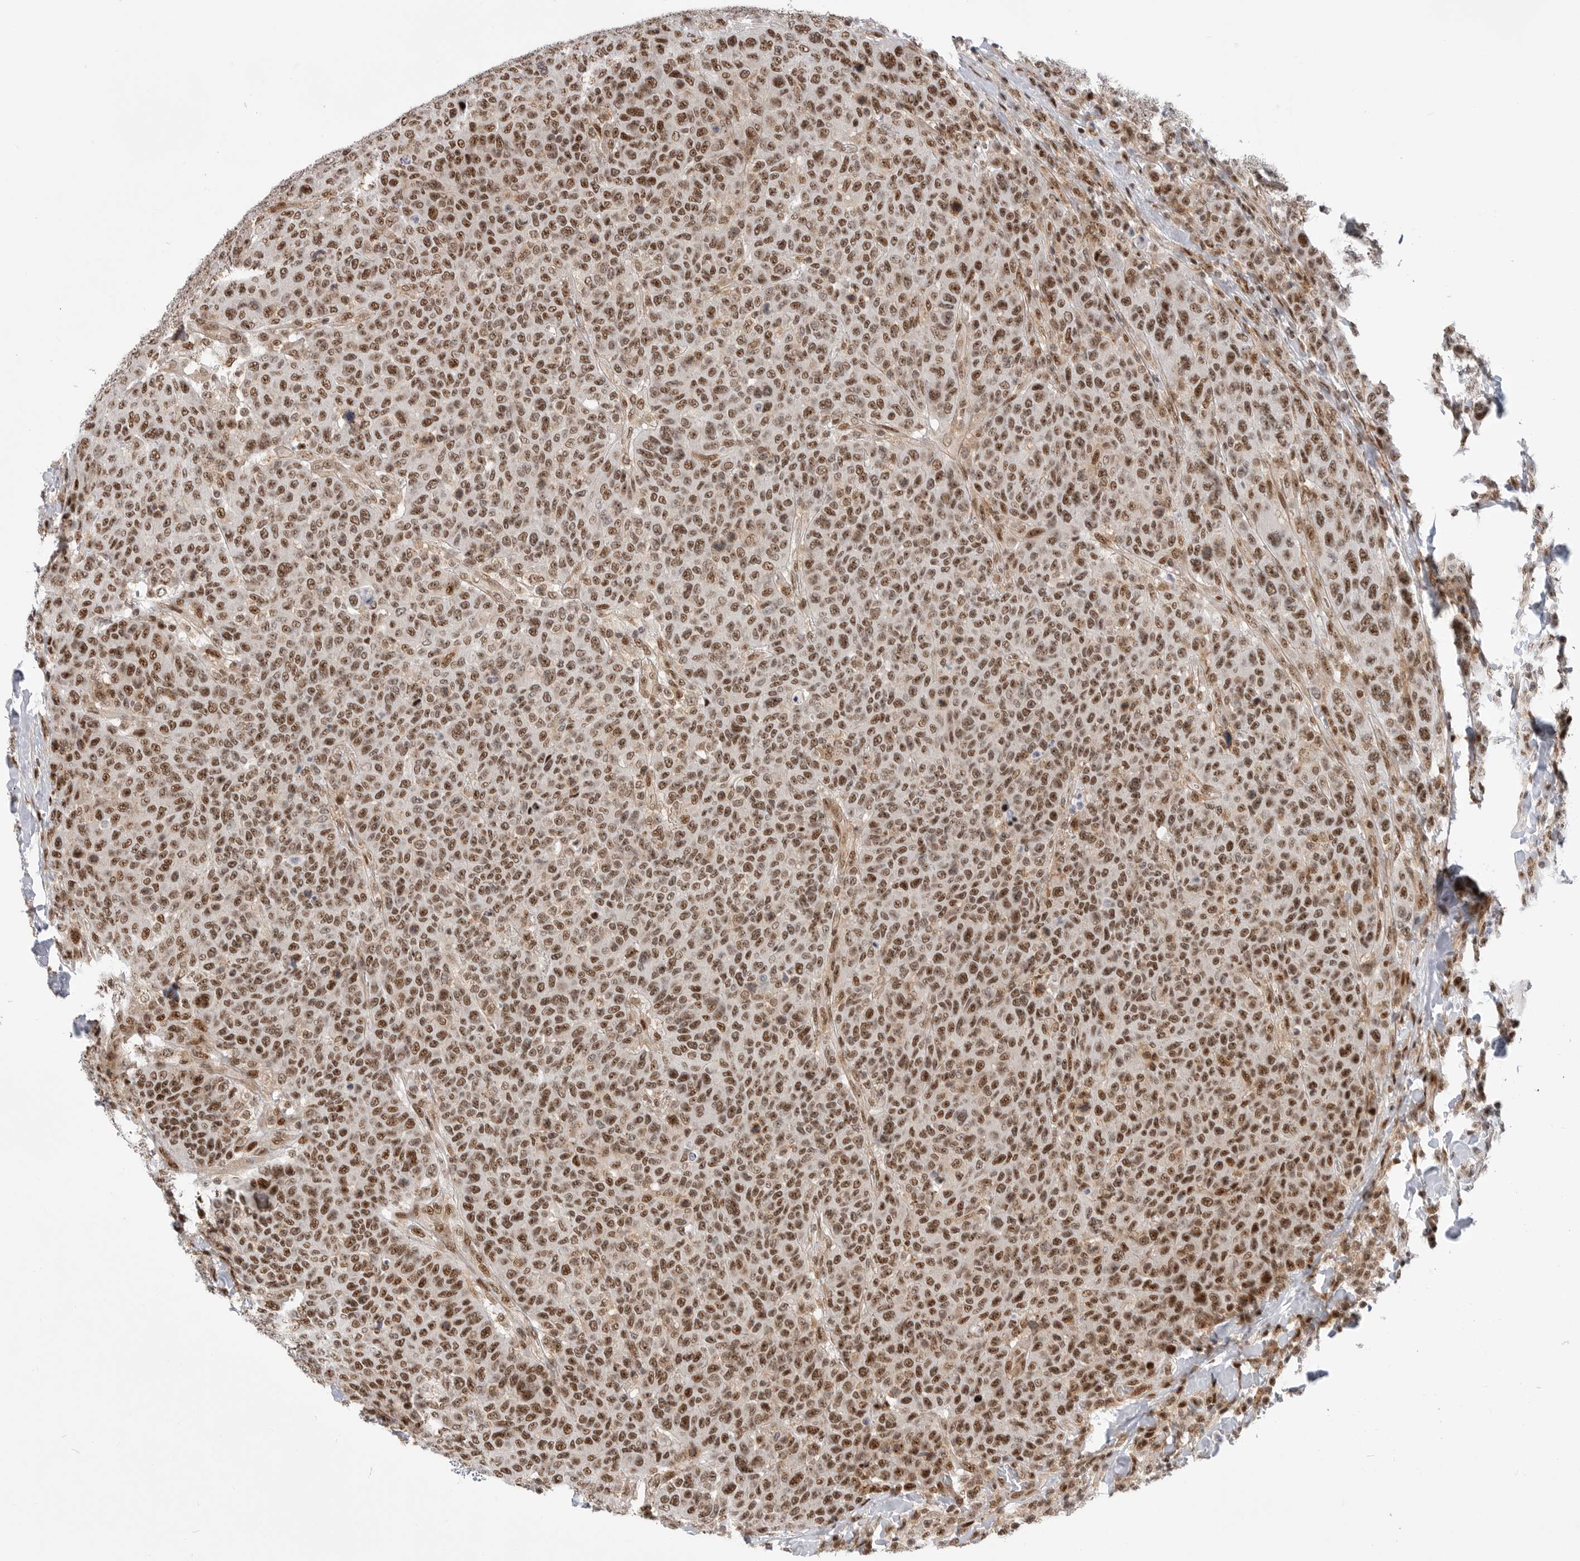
{"staining": {"intensity": "moderate", "quantity": ">75%", "location": "nuclear"}, "tissue": "breast cancer", "cell_type": "Tumor cells", "image_type": "cancer", "snomed": [{"axis": "morphology", "description": "Duct carcinoma"}, {"axis": "topography", "description": "Breast"}], "caption": "Protein analysis of breast cancer (intraductal carcinoma) tissue reveals moderate nuclear positivity in approximately >75% of tumor cells.", "gene": "GPATCH2", "patient": {"sex": "female", "age": 37}}